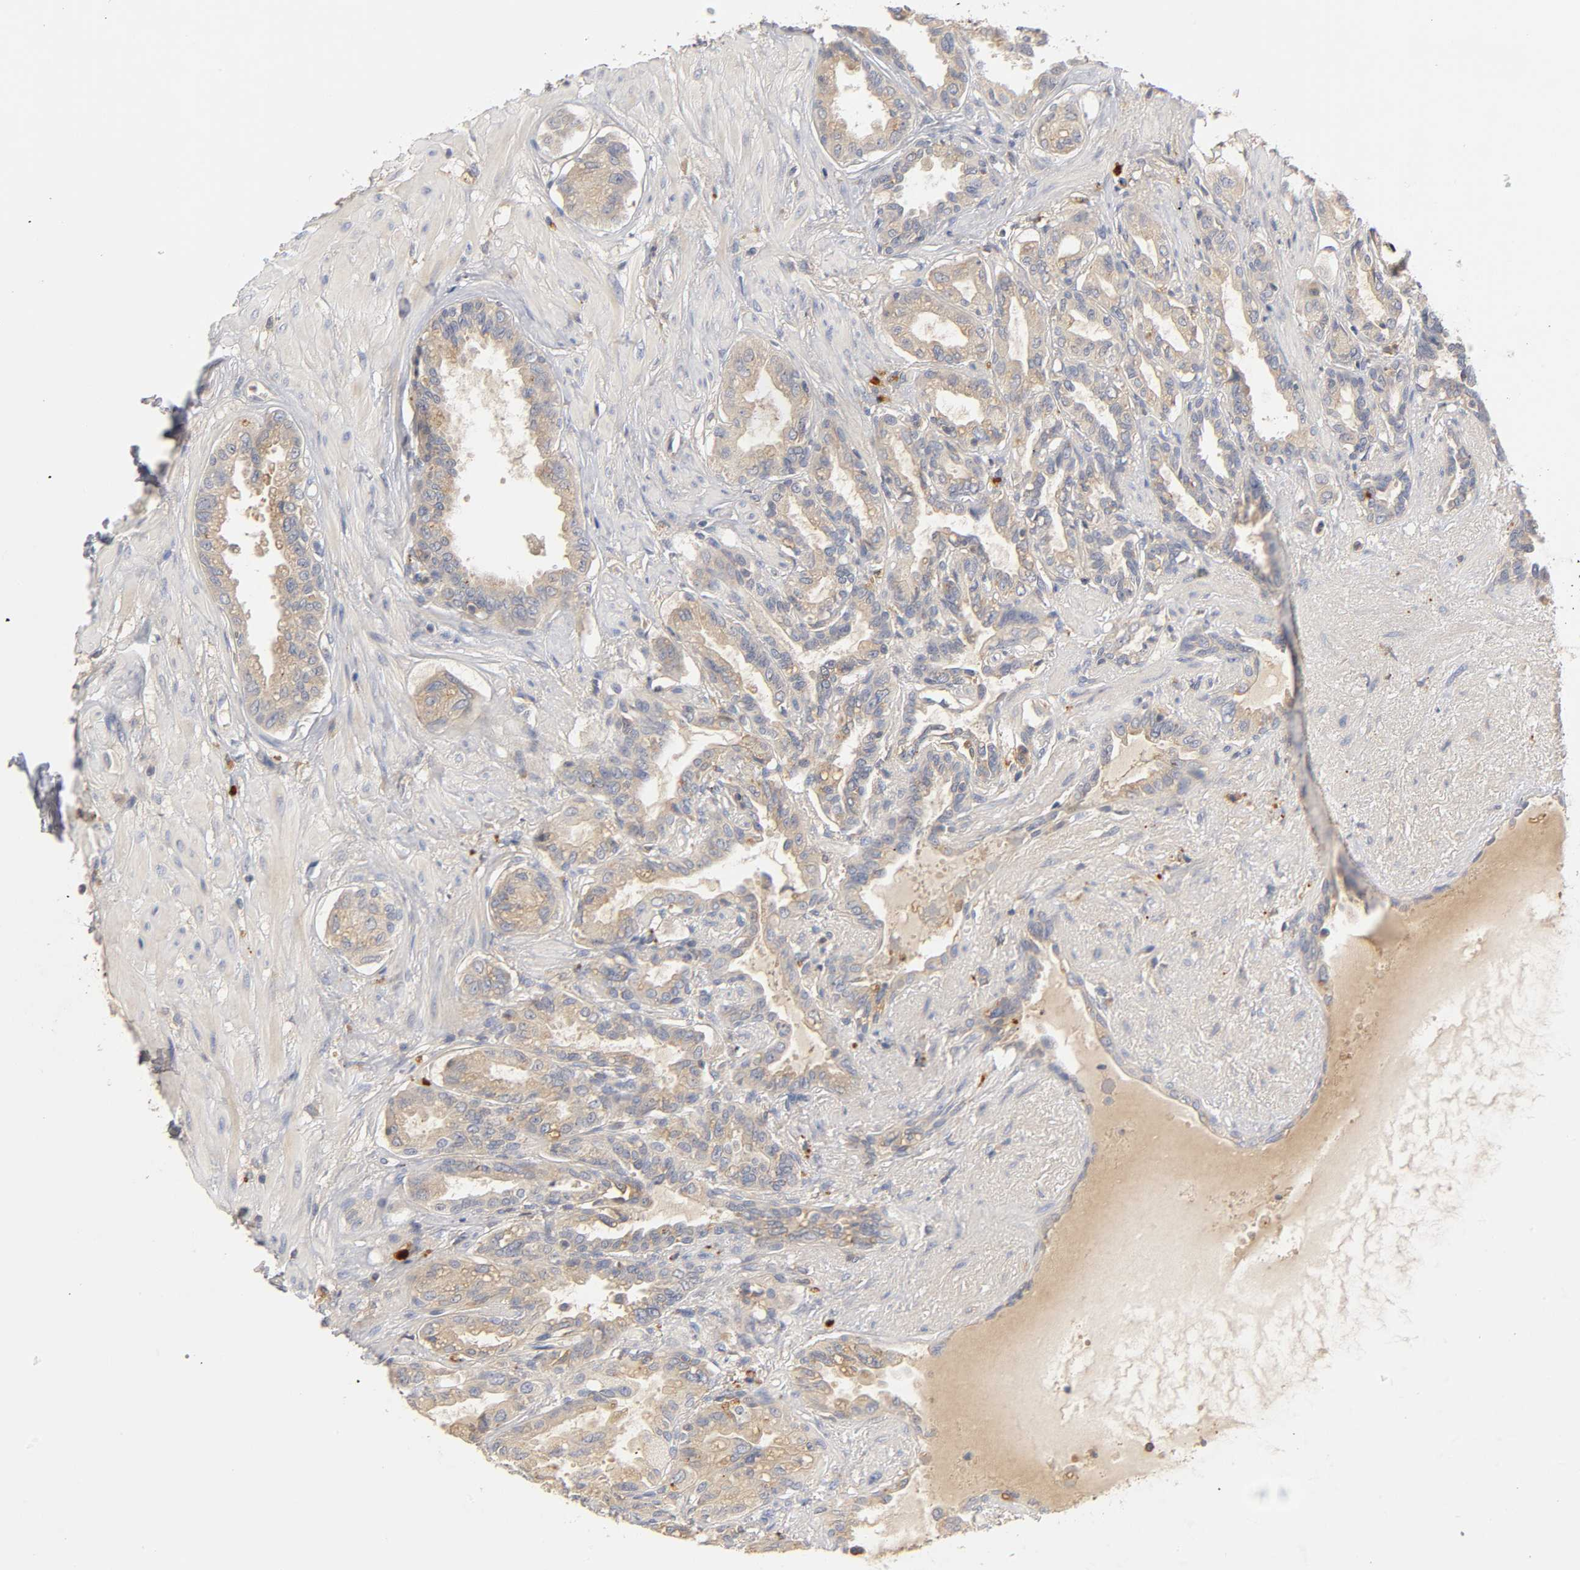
{"staining": {"intensity": "weak", "quantity": ">75%", "location": "cytoplasmic/membranous"}, "tissue": "seminal vesicle", "cell_type": "Glandular cells", "image_type": "normal", "snomed": [{"axis": "morphology", "description": "Normal tissue, NOS"}, {"axis": "topography", "description": "Seminal veicle"}], "caption": "Approximately >75% of glandular cells in normal human seminal vesicle demonstrate weak cytoplasmic/membranous protein positivity as visualized by brown immunohistochemical staining.", "gene": "RHOA", "patient": {"sex": "male", "age": 61}}